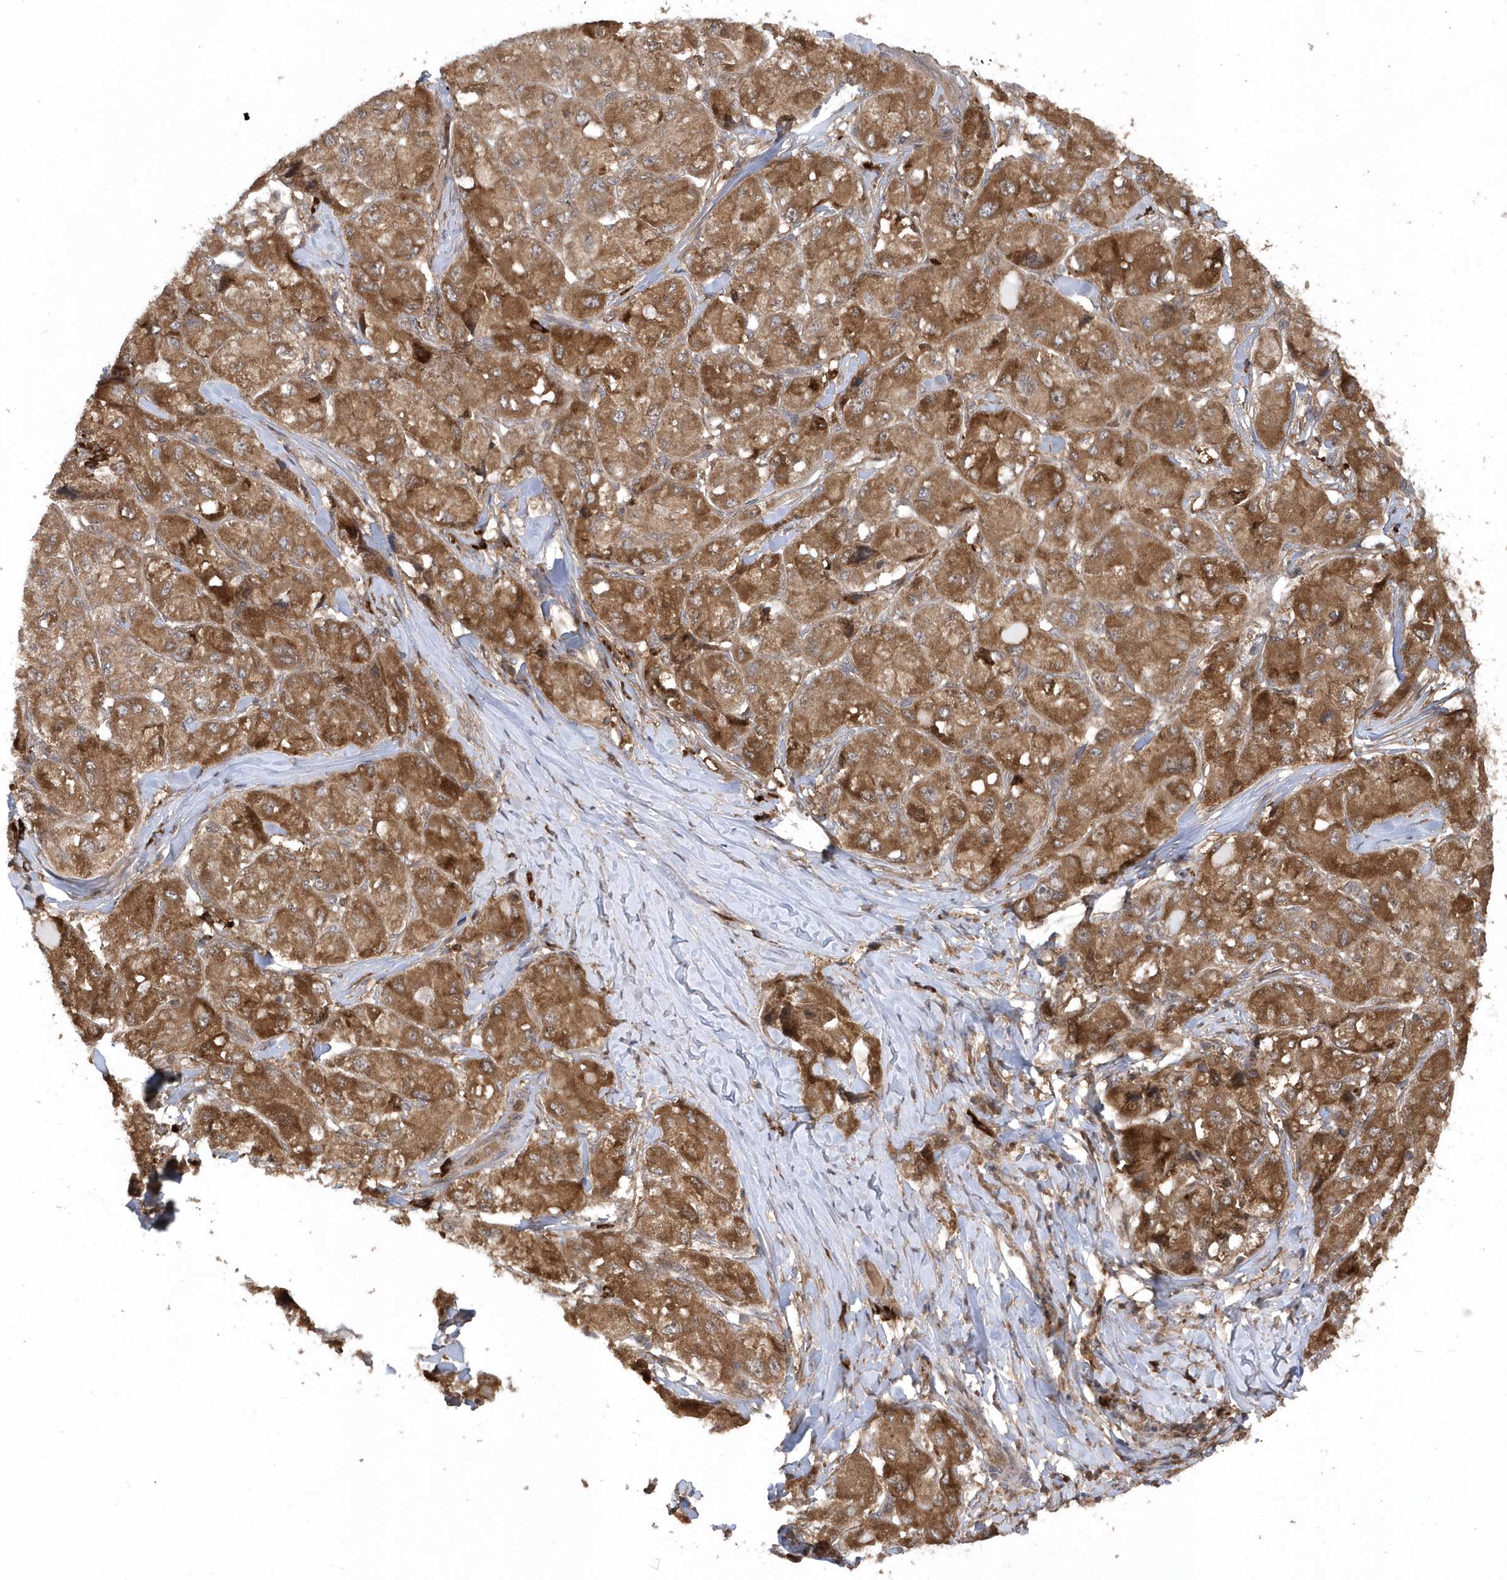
{"staining": {"intensity": "moderate", "quantity": ">75%", "location": "cytoplasmic/membranous"}, "tissue": "liver cancer", "cell_type": "Tumor cells", "image_type": "cancer", "snomed": [{"axis": "morphology", "description": "Carcinoma, Hepatocellular, NOS"}, {"axis": "topography", "description": "Liver"}], "caption": "An image of human hepatocellular carcinoma (liver) stained for a protein exhibits moderate cytoplasmic/membranous brown staining in tumor cells. Immunohistochemistry (ihc) stains the protein of interest in brown and the nuclei are stained blue.", "gene": "HERPUD1", "patient": {"sex": "male", "age": 80}}